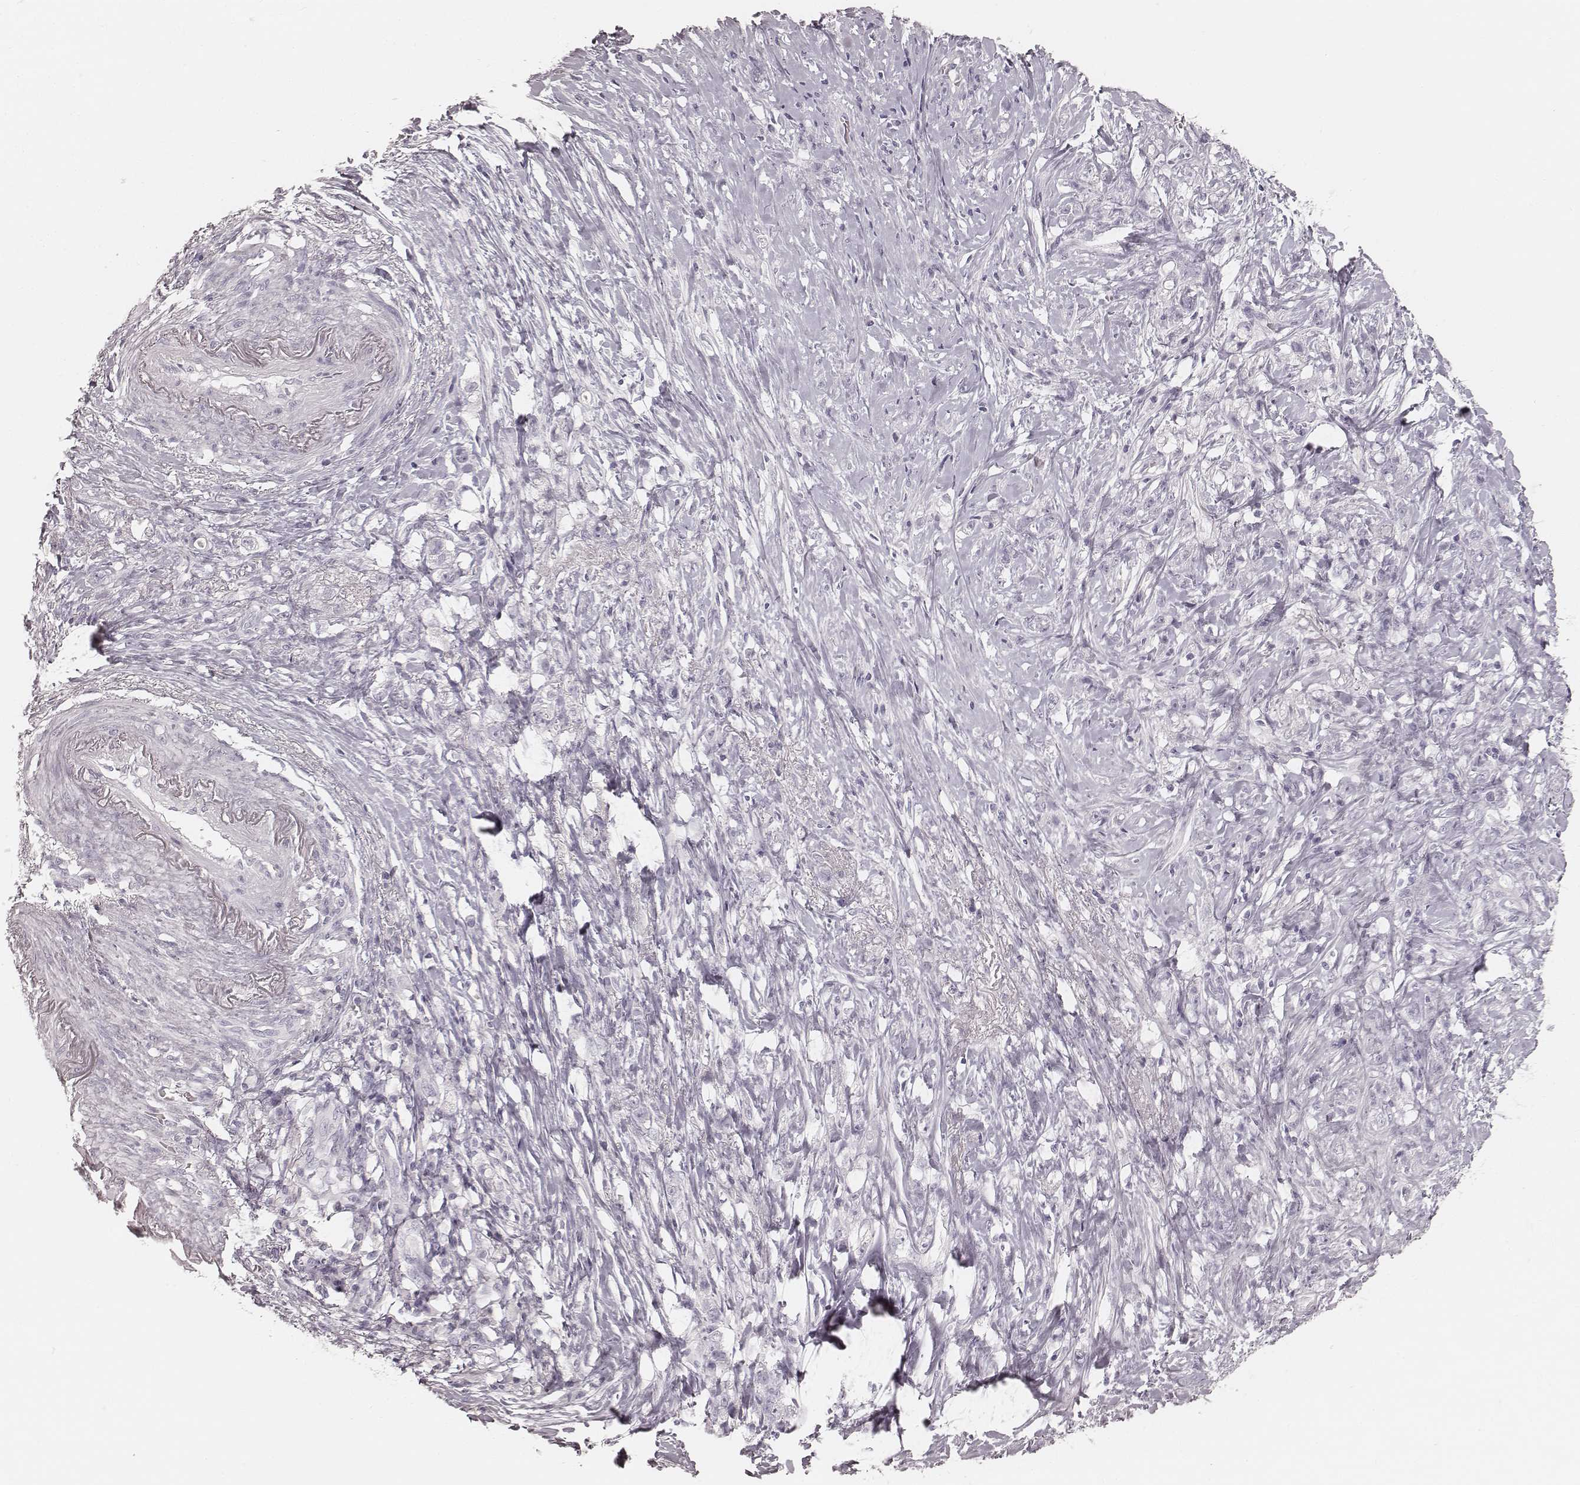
{"staining": {"intensity": "negative", "quantity": "none", "location": "none"}, "tissue": "stomach cancer", "cell_type": "Tumor cells", "image_type": "cancer", "snomed": [{"axis": "morphology", "description": "Adenocarcinoma, NOS"}, {"axis": "topography", "description": "Stomach, lower"}], "caption": "The micrograph demonstrates no staining of tumor cells in adenocarcinoma (stomach).", "gene": "KRT26", "patient": {"sex": "male", "age": 88}}